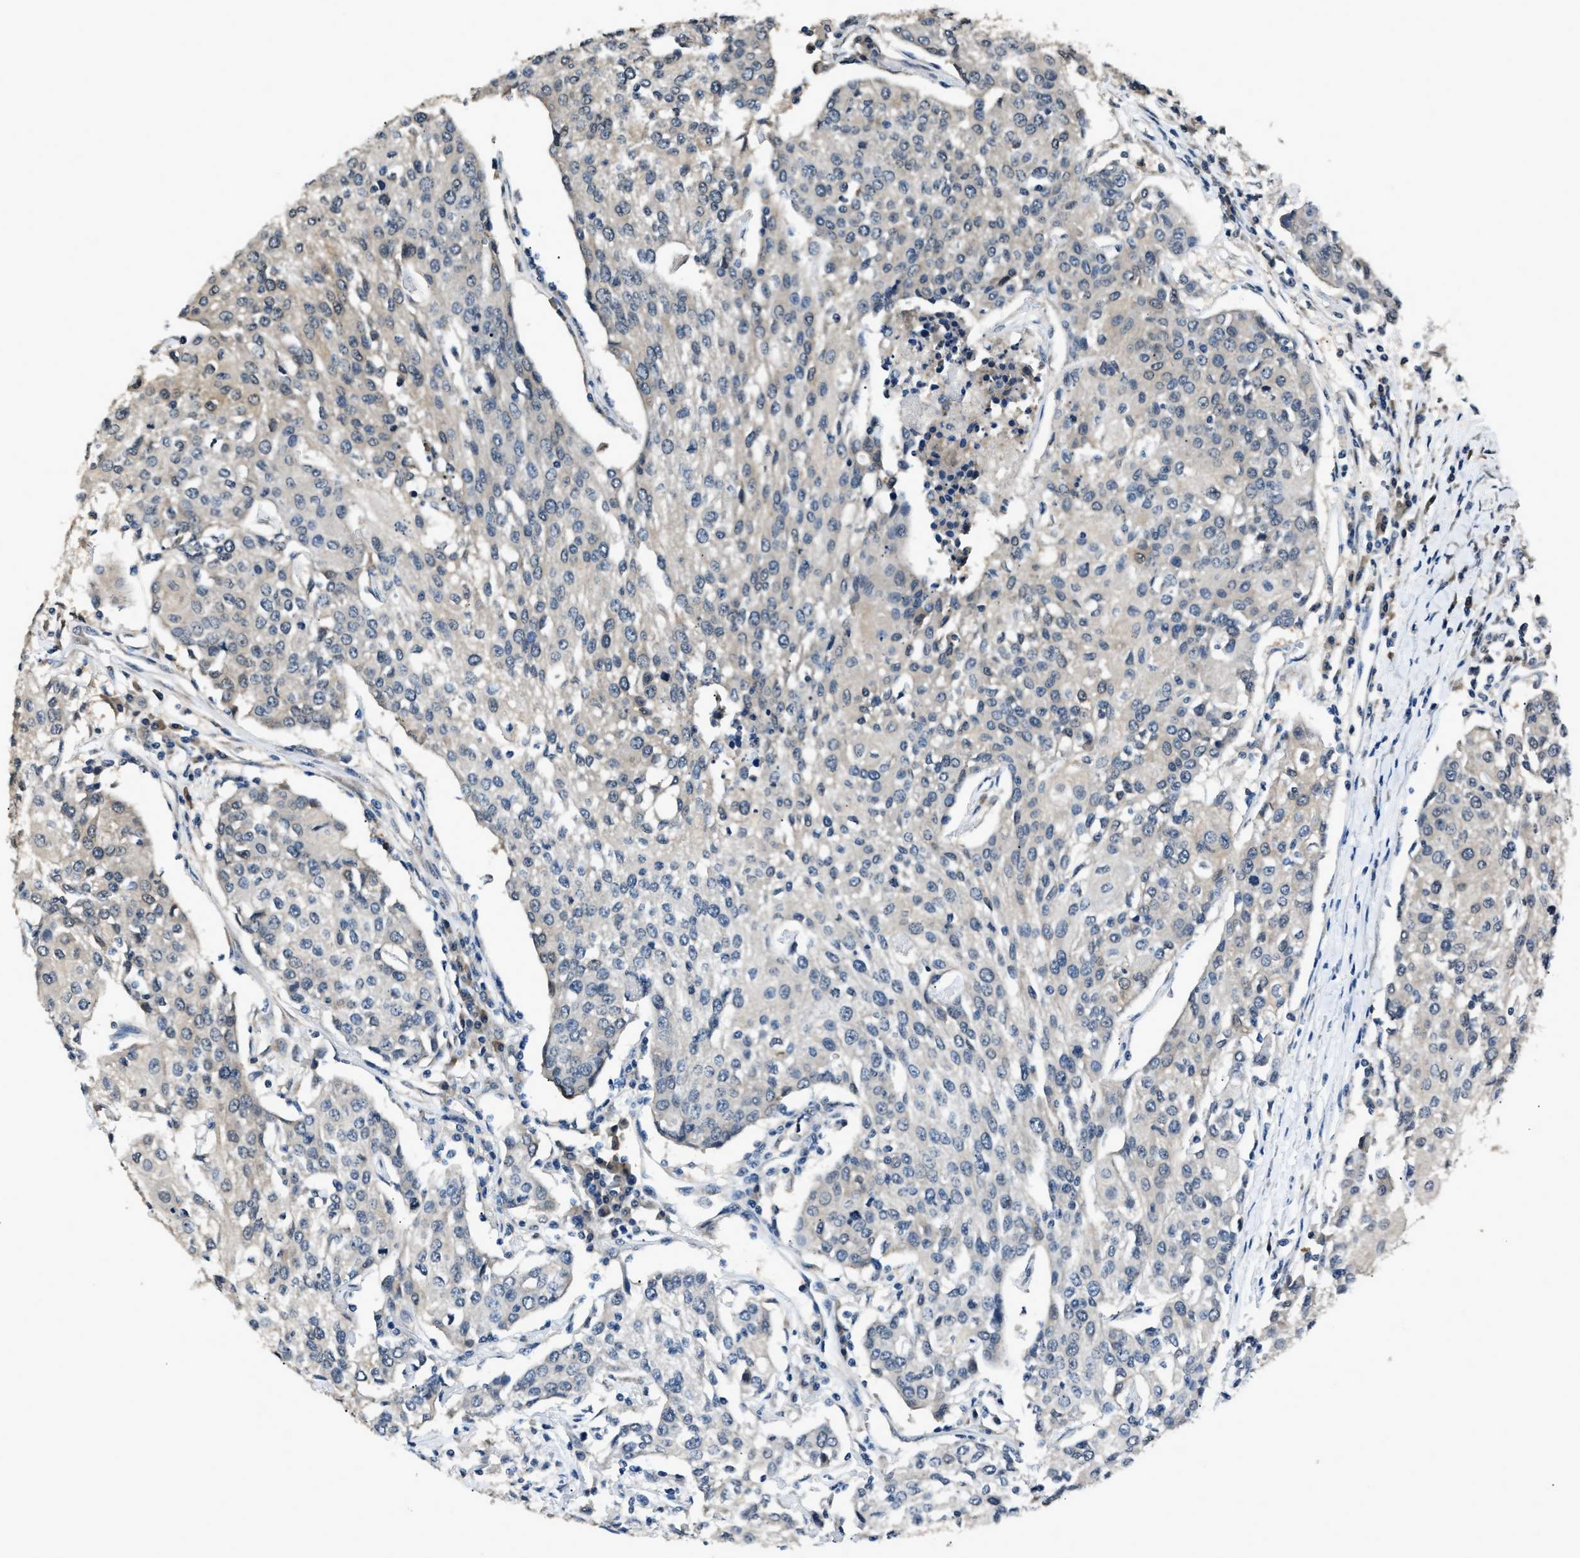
{"staining": {"intensity": "negative", "quantity": "none", "location": "none"}, "tissue": "urothelial cancer", "cell_type": "Tumor cells", "image_type": "cancer", "snomed": [{"axis": "morphology", "description": "Urothelial carcinoma, High grade"}, {"axis": "topography", "description": "Urinary bladder"}], "caption": "Immunohistochemistry of human high-grade urothelial carcinoma displays no expression in tumor cells.", "gene": "TP53I3", "patient": {"sex": "female", "age": 85}}